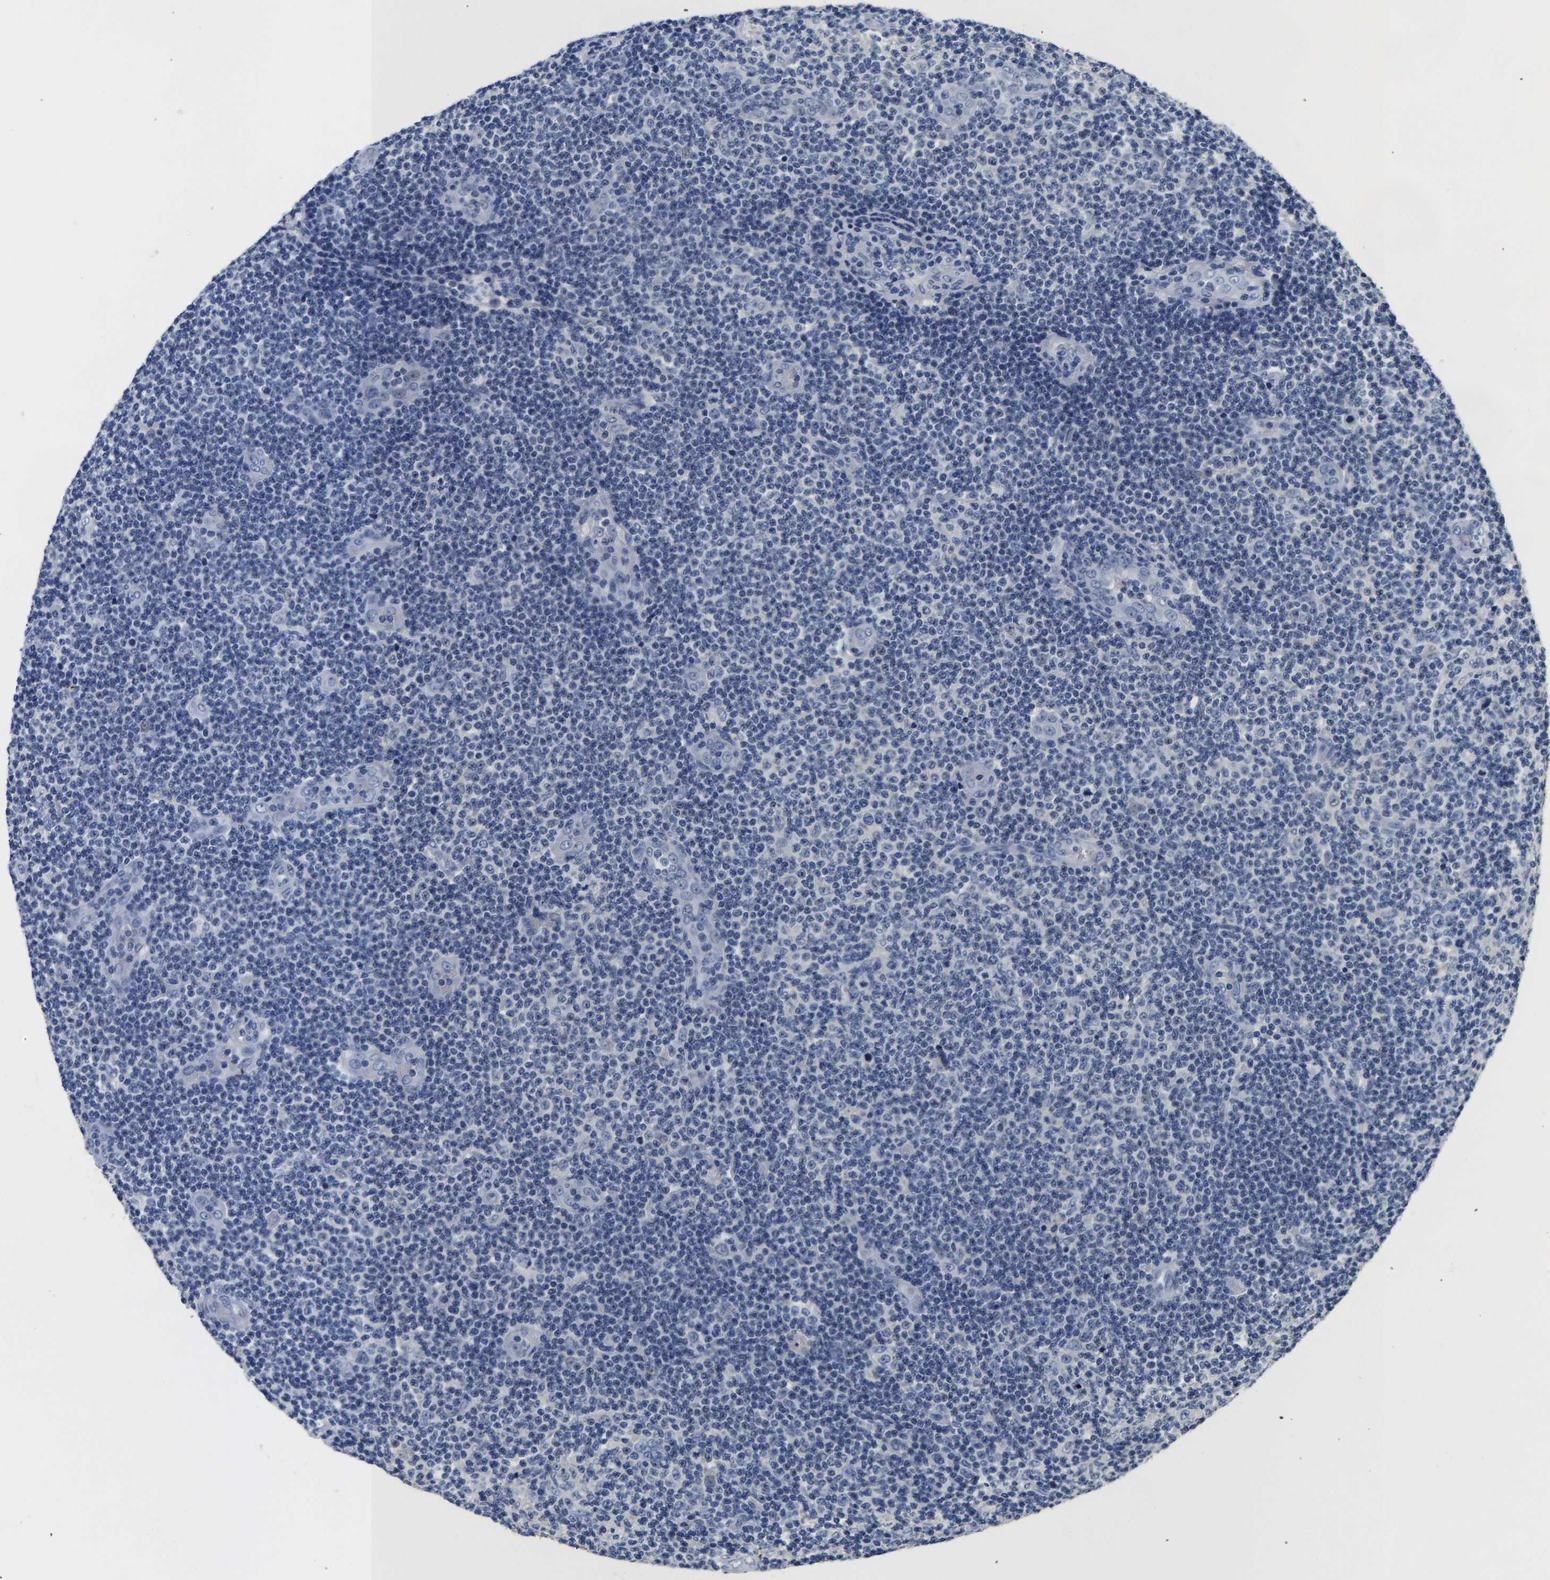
{"staining": {"intensity": "negative", "quantity": "none", "location": "none"}, "tissue": "lymphoma", "cell_type": "Tumor cells", "image_type": "cancer", "snomed": [{"axis": "morphology", "description": "Malignant lymphoma, non-Hodgkin's type, Low grade"}, {"axis": "topography", "description": "Lymph node"}], "caption": "Tumor cells show no significant protein positivity in lymphoma.", "gene": "PCK2", "patient": {"sex": "male", "age": 83}}